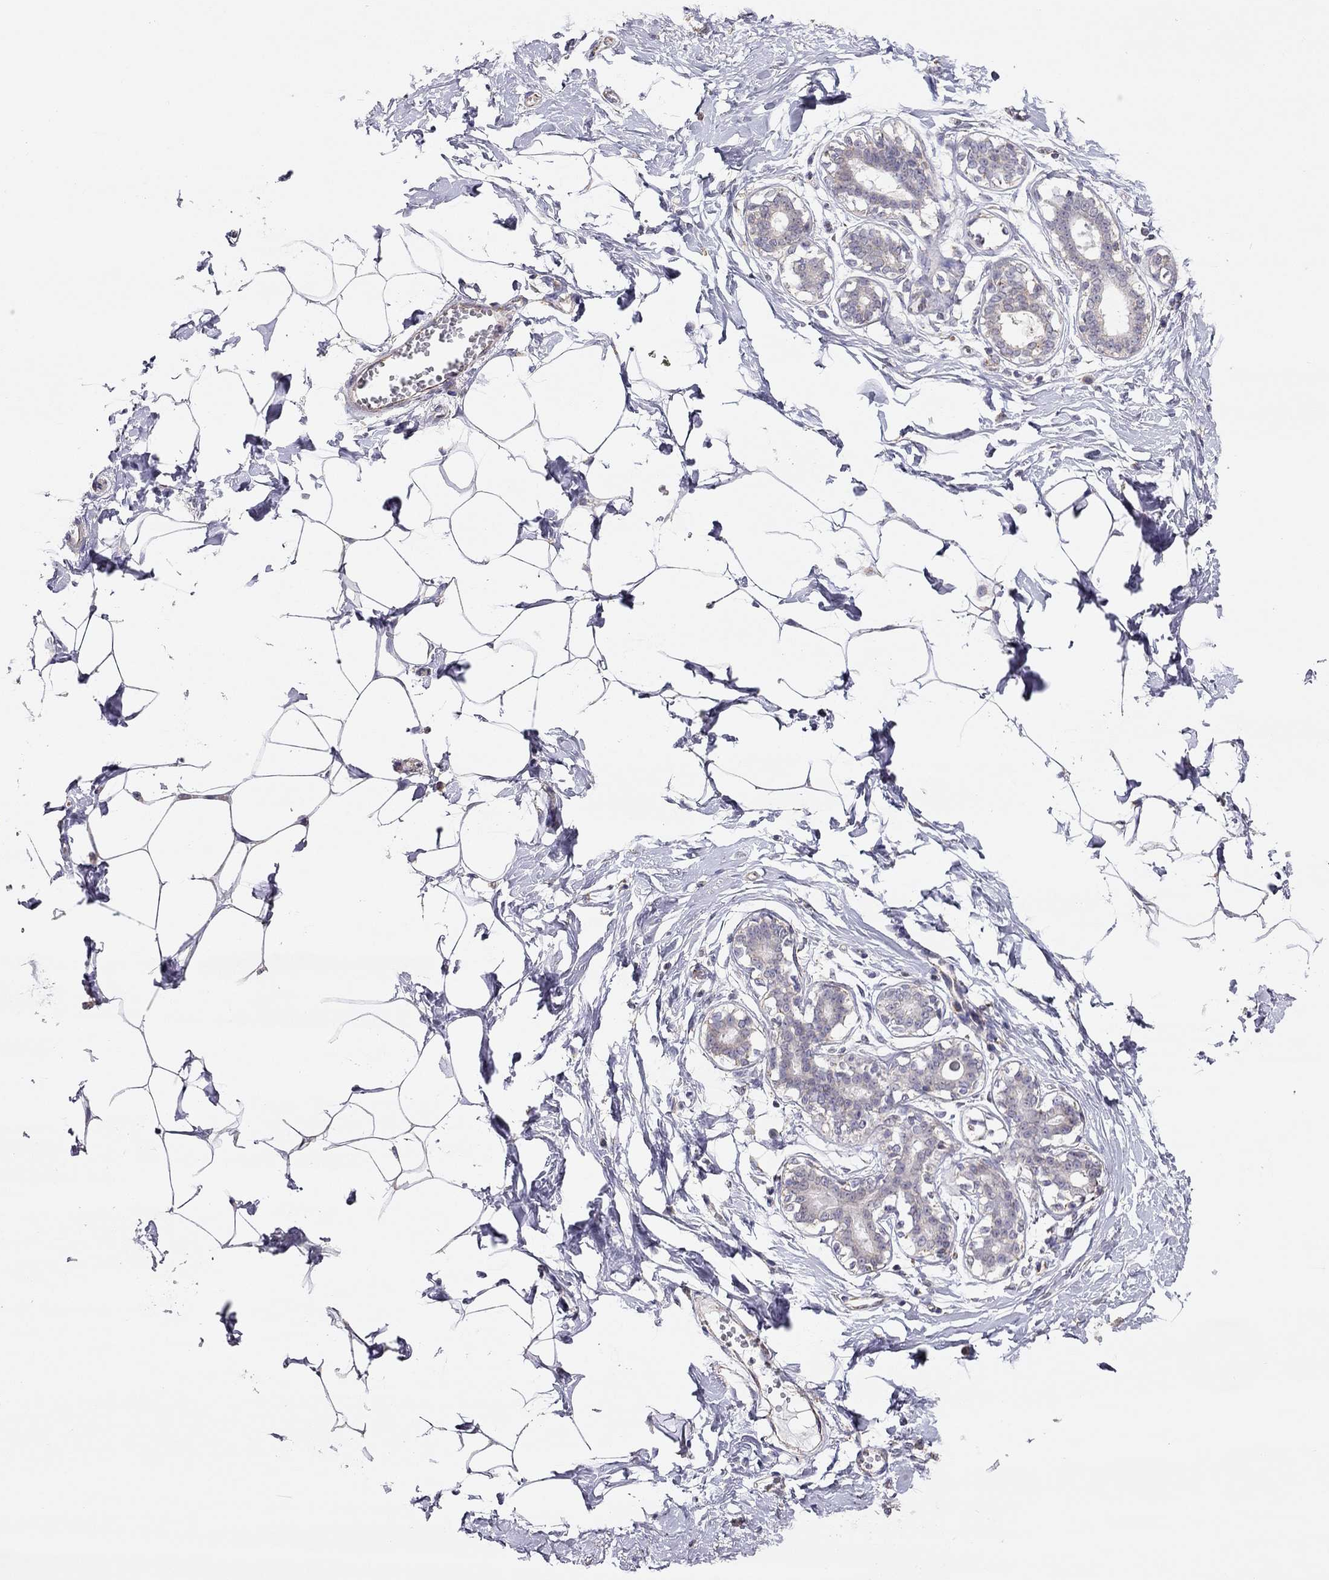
{"staining": {"intensity": "negative", "quantity": "none", "location": "none"}, "tissue": "breast", "cell_type": "Adipocytes", "image_type": "normal", "snomed": [{"axis": "morphology", "description": "Normal tissue, NOS"}, {"axis": "morphology", "description": "Lobular carcinoma, in situ"}, {"axis": "topography", "description": "Breast"}], "caption": "Immunohistochemistry (IHC) of unremarkable breast shows no positivity in adipocytes.", "gene": "LRIT3", "patient": {"sex": "female", "age": 35}}